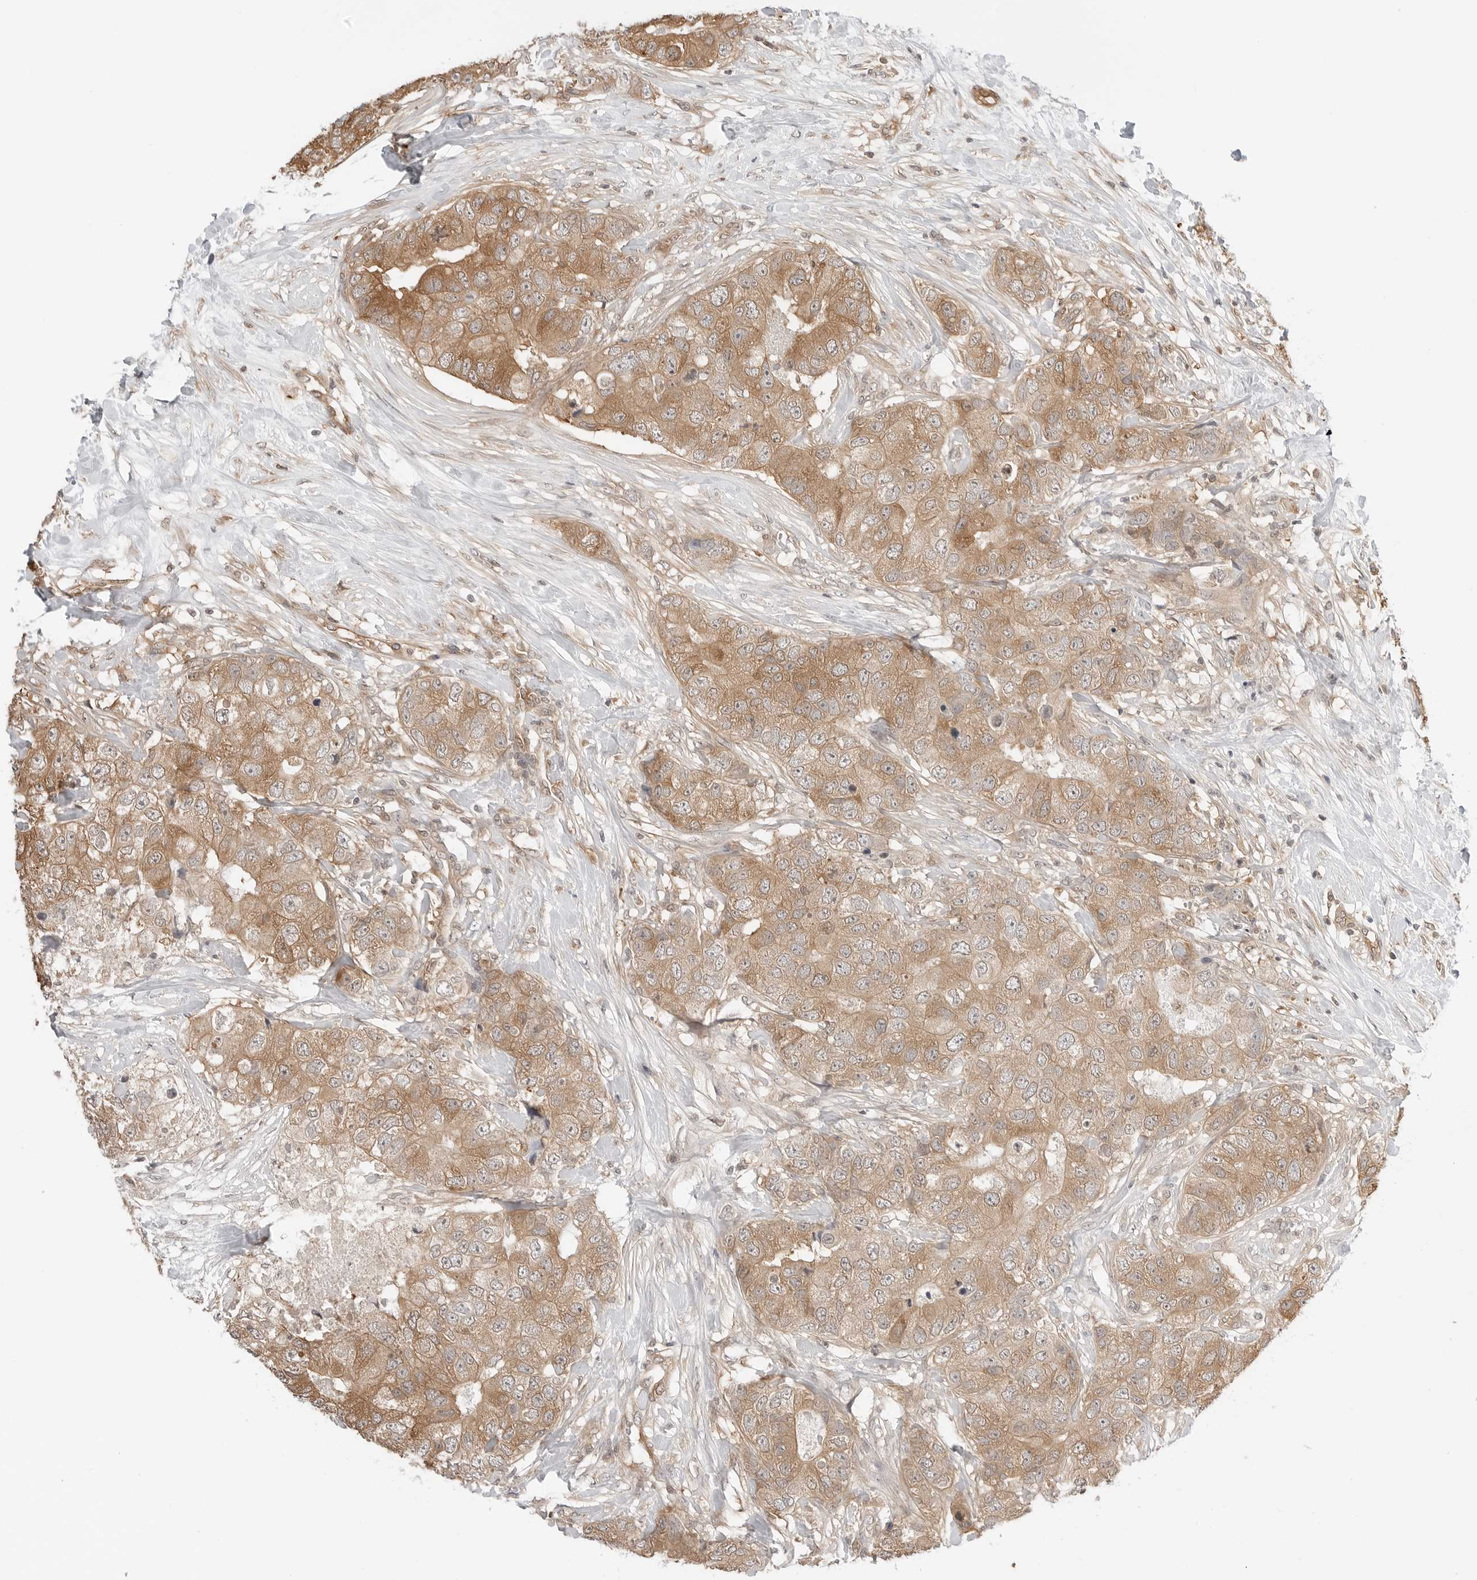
{"staining": {"intensity": "moderate", "quantity": ">75%", "location": "cytoplasmic/membranous"}, "tissue": "breast cancer", "cell_type": "Tumor cells", "image_type": "cancer", "snomed": [{"axis": "morphology", "description": "Duct carcinoma"}, {"axis": "topography", "description": "Breast"}], "caption": "Human breast cancer stained with a brown dye reveals moderate cytoplasmic/membranous positive staining in about >75% of tumor cells.", "gene": "NUDC", "patient": {"sex": "female", "age": 62}}